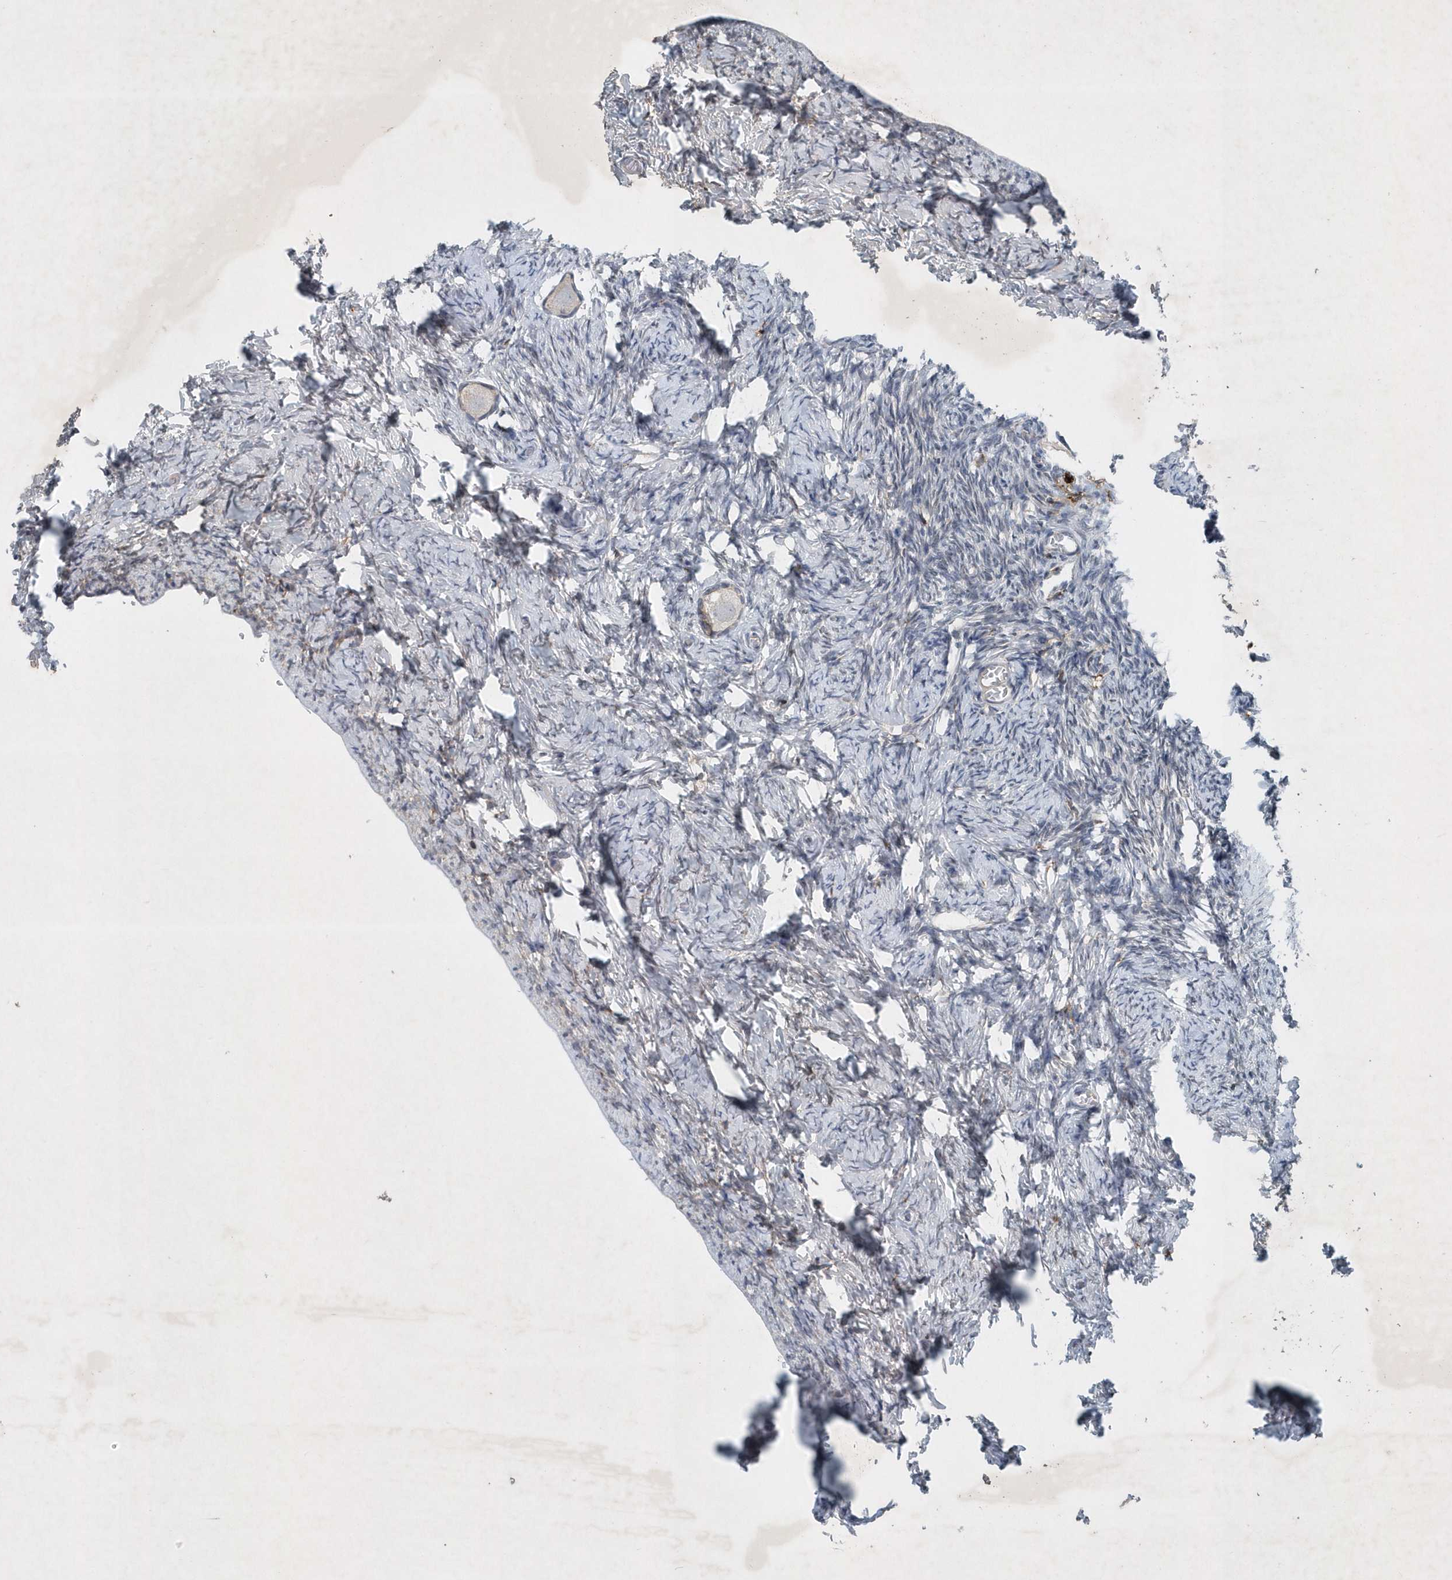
{"staining": {"intensity": "negative", "quantity": "none", "location": "none"}, "tissue": "ovary", "cell_type": "Follicle cells", "image_type": "normal", "snomed": [{"axis": "morphology", "description": "Normal tissue, NOS"}, {"axis": "topography", "description": "Ovary"}], "caption": "The micrograph demonstrates no staining of follicle cells in normal ovary. (DAB immunohistochemistry (IHC) with hematoxylin counter stain).", "gene": "P2RY10", "patient": {"sex": "female", "age": 27}}